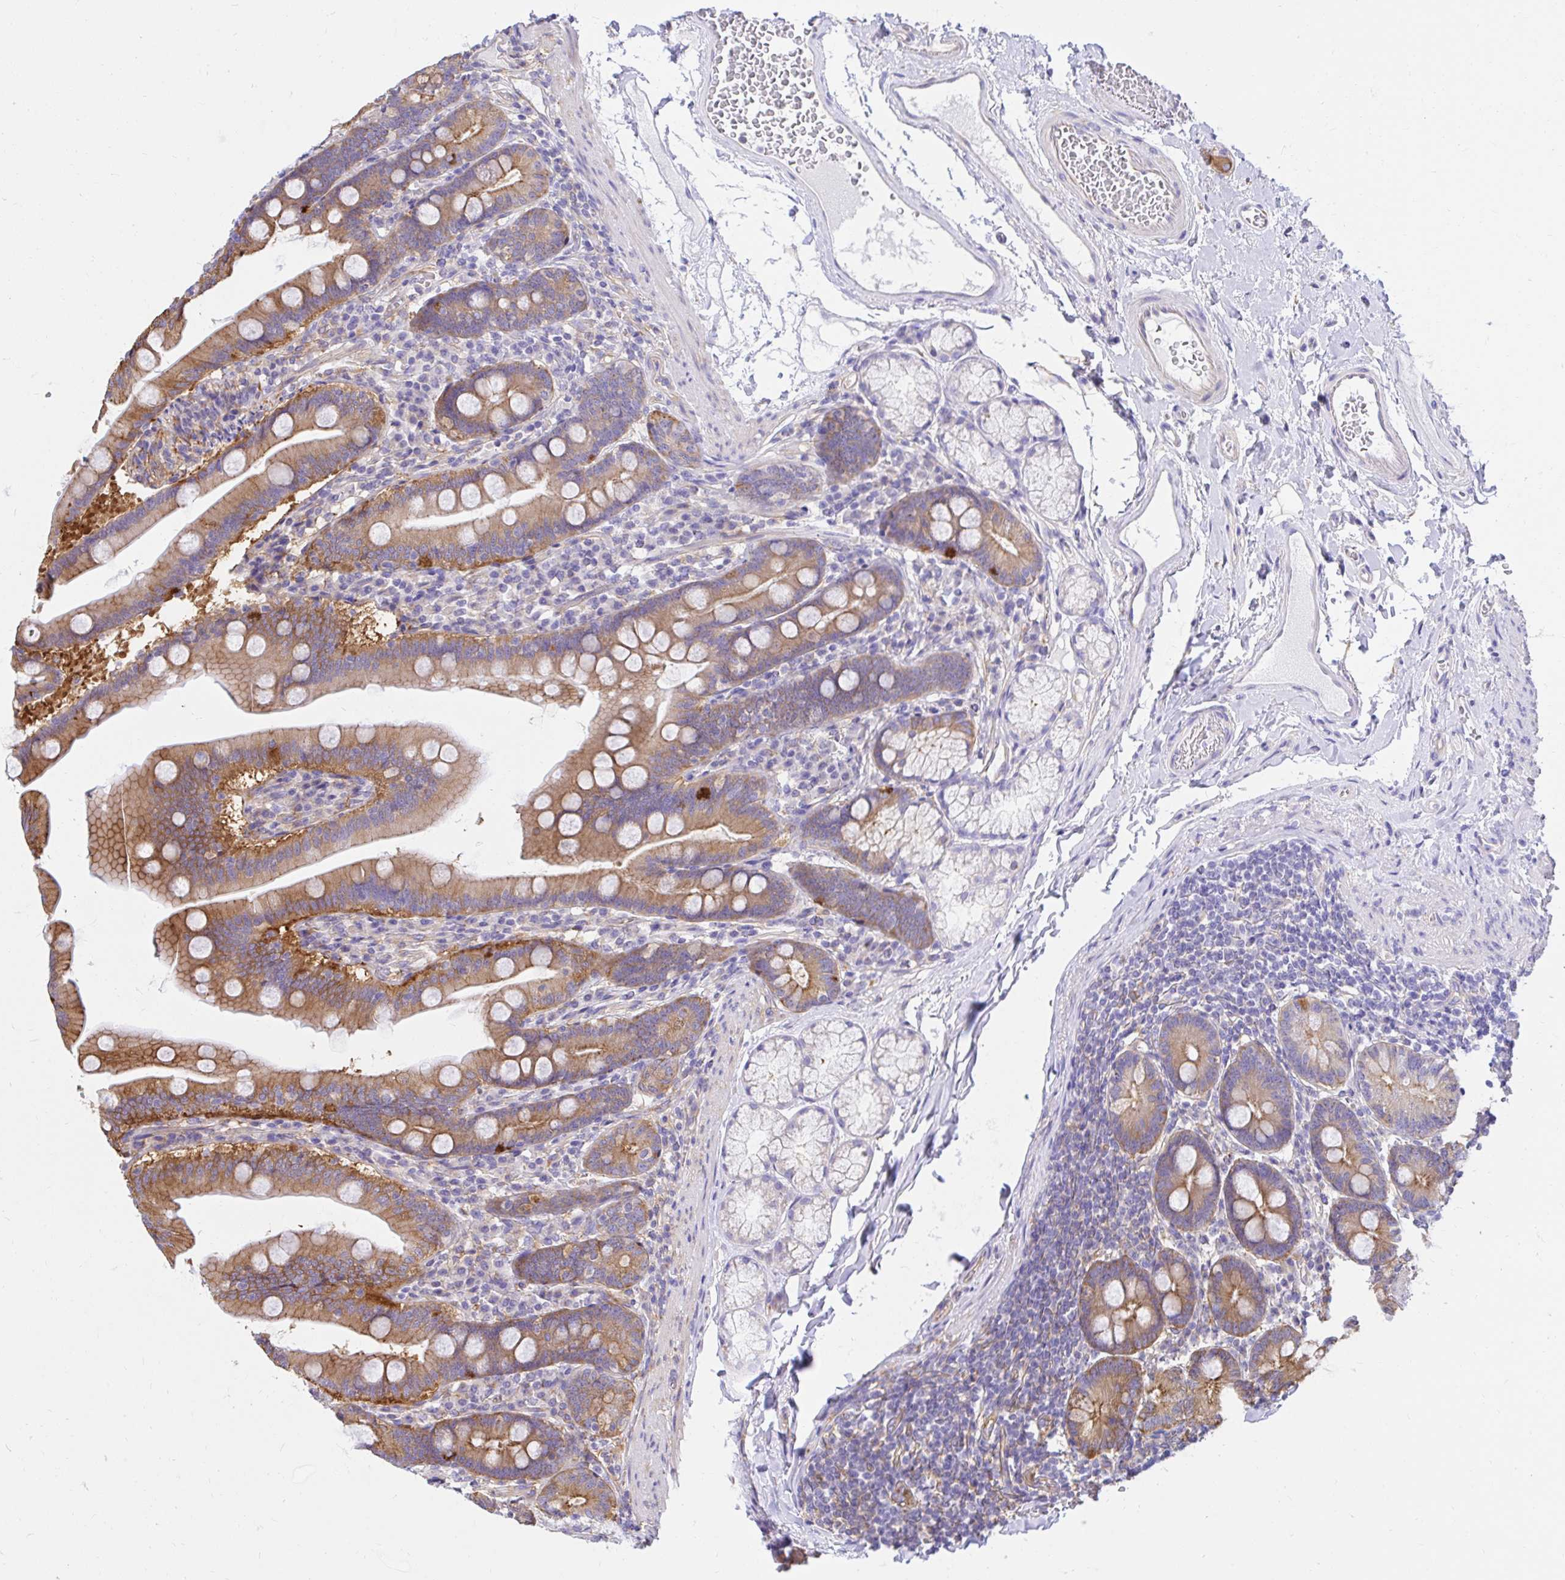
{"staining": {"intensity": "moderate", "quantity": ">75%", "location": "cytoplasmic/membranous"}, "tissue": "duodenum", "cell_type": "Glandular cells", "image_type": "normal", "snomed": [{"axis": "morphology", "description": "Normal tissue, NOS"}, {"axis": "topography", "description": "Duodenum"}], "caption": "Brown immunohistochemical staining in unremarkable human duodenum demonstrates moderate cytoplasmic/membranous staining in about >75% of glandular cells. (DAB = brown stain, brightfield microscopy at high magnification).", "gene": "ABCB10", "patient": {"sex": "female", "age": 67}}